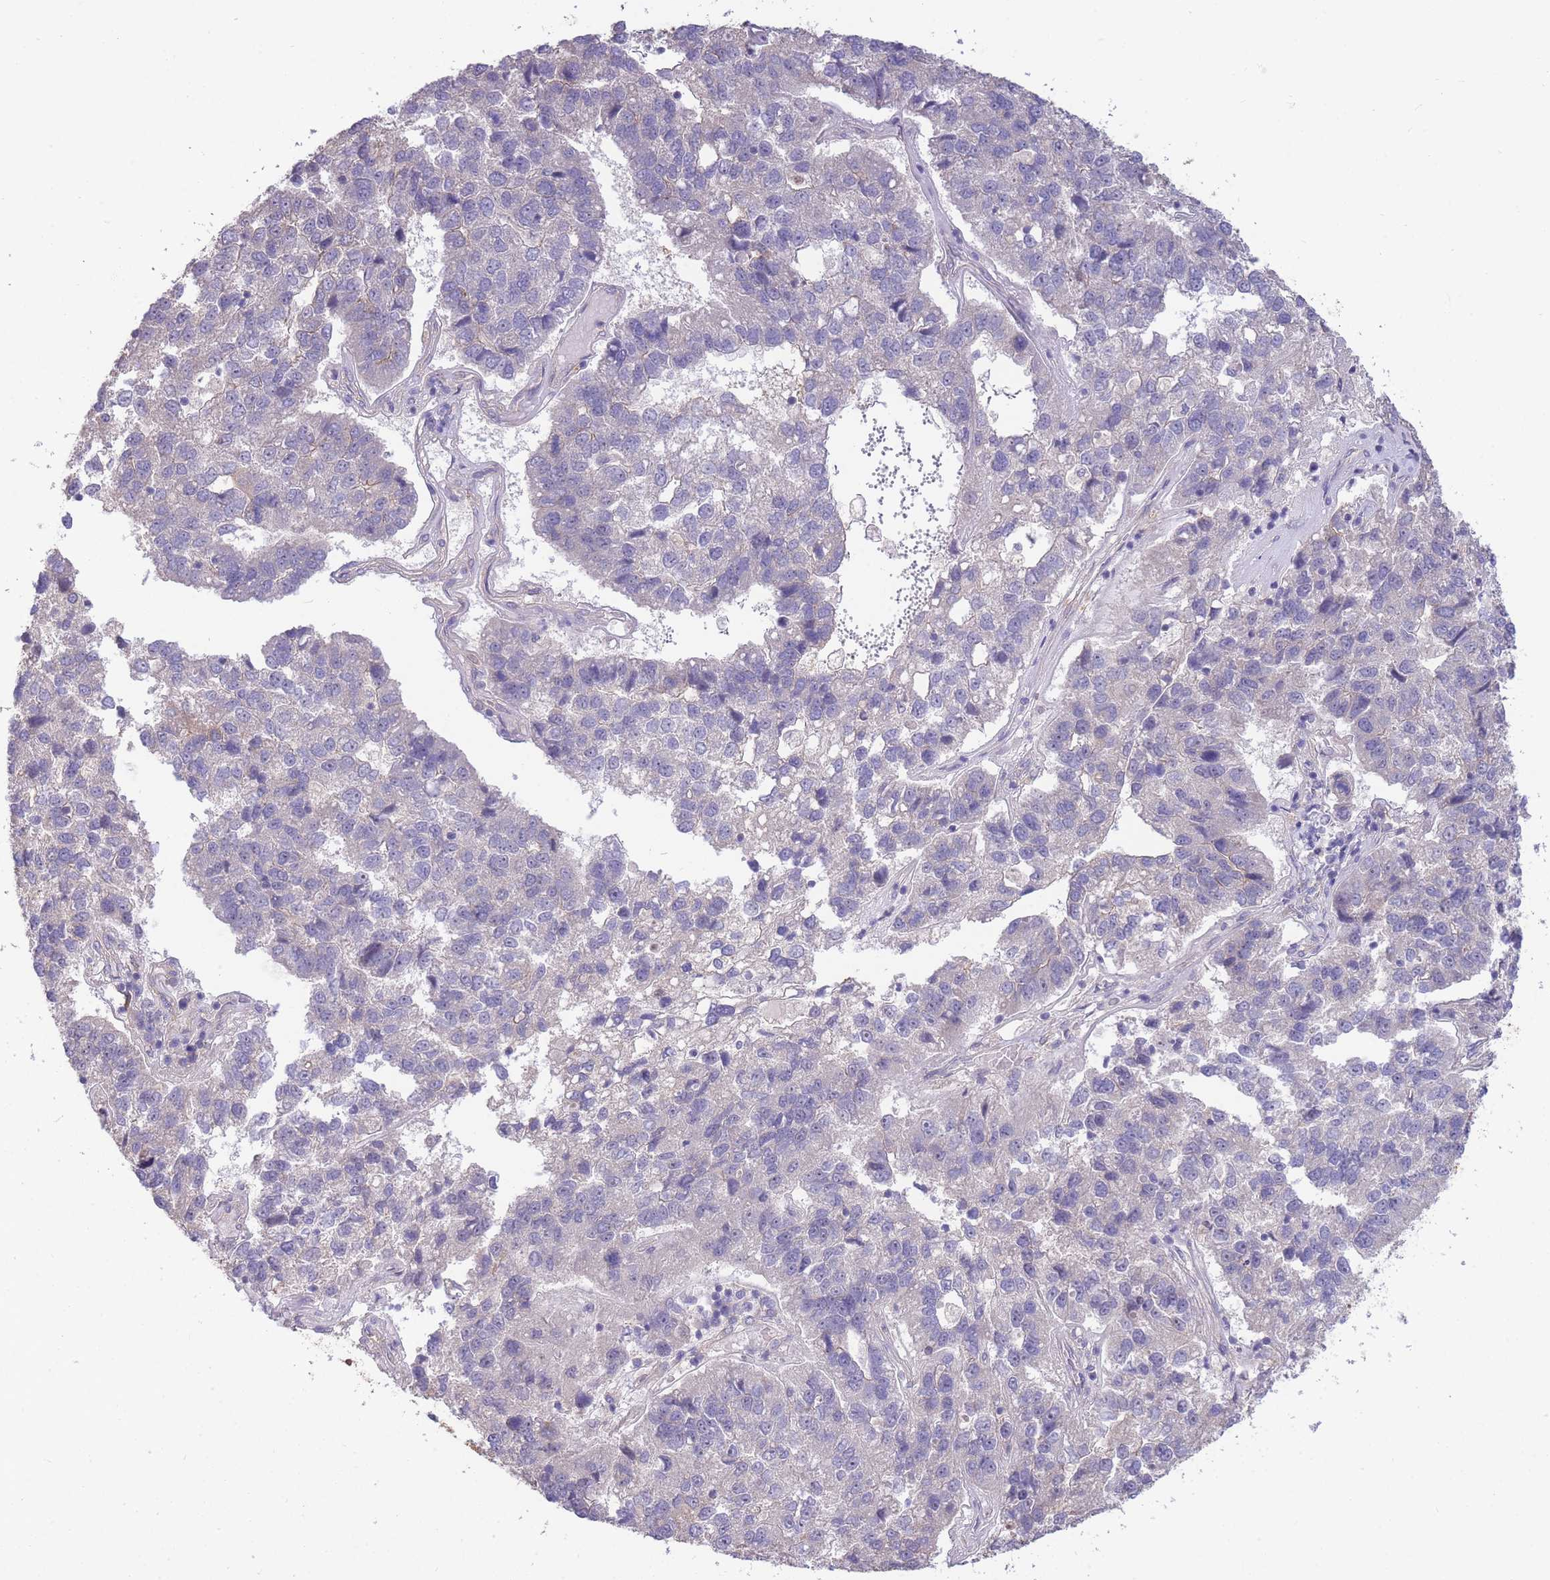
{"staining": {"intensity": "negative", "quantity": "none", "location": "none"}, "tissue": "pancreatic cancer", "cell_type": "Tumor cells", "image_type": "cancer", "snomed": [{"axis": "morphology", "description": "Adenocarcinoma, NOS"}, {"axis": "topography", "description": "Pancreas"}], "caption": "IHC of adenocarcinoma (pancreatic) displays no expression in tumor cells.", "gene": "SMC6", "patient": {"sex": "female", "age": 61}}